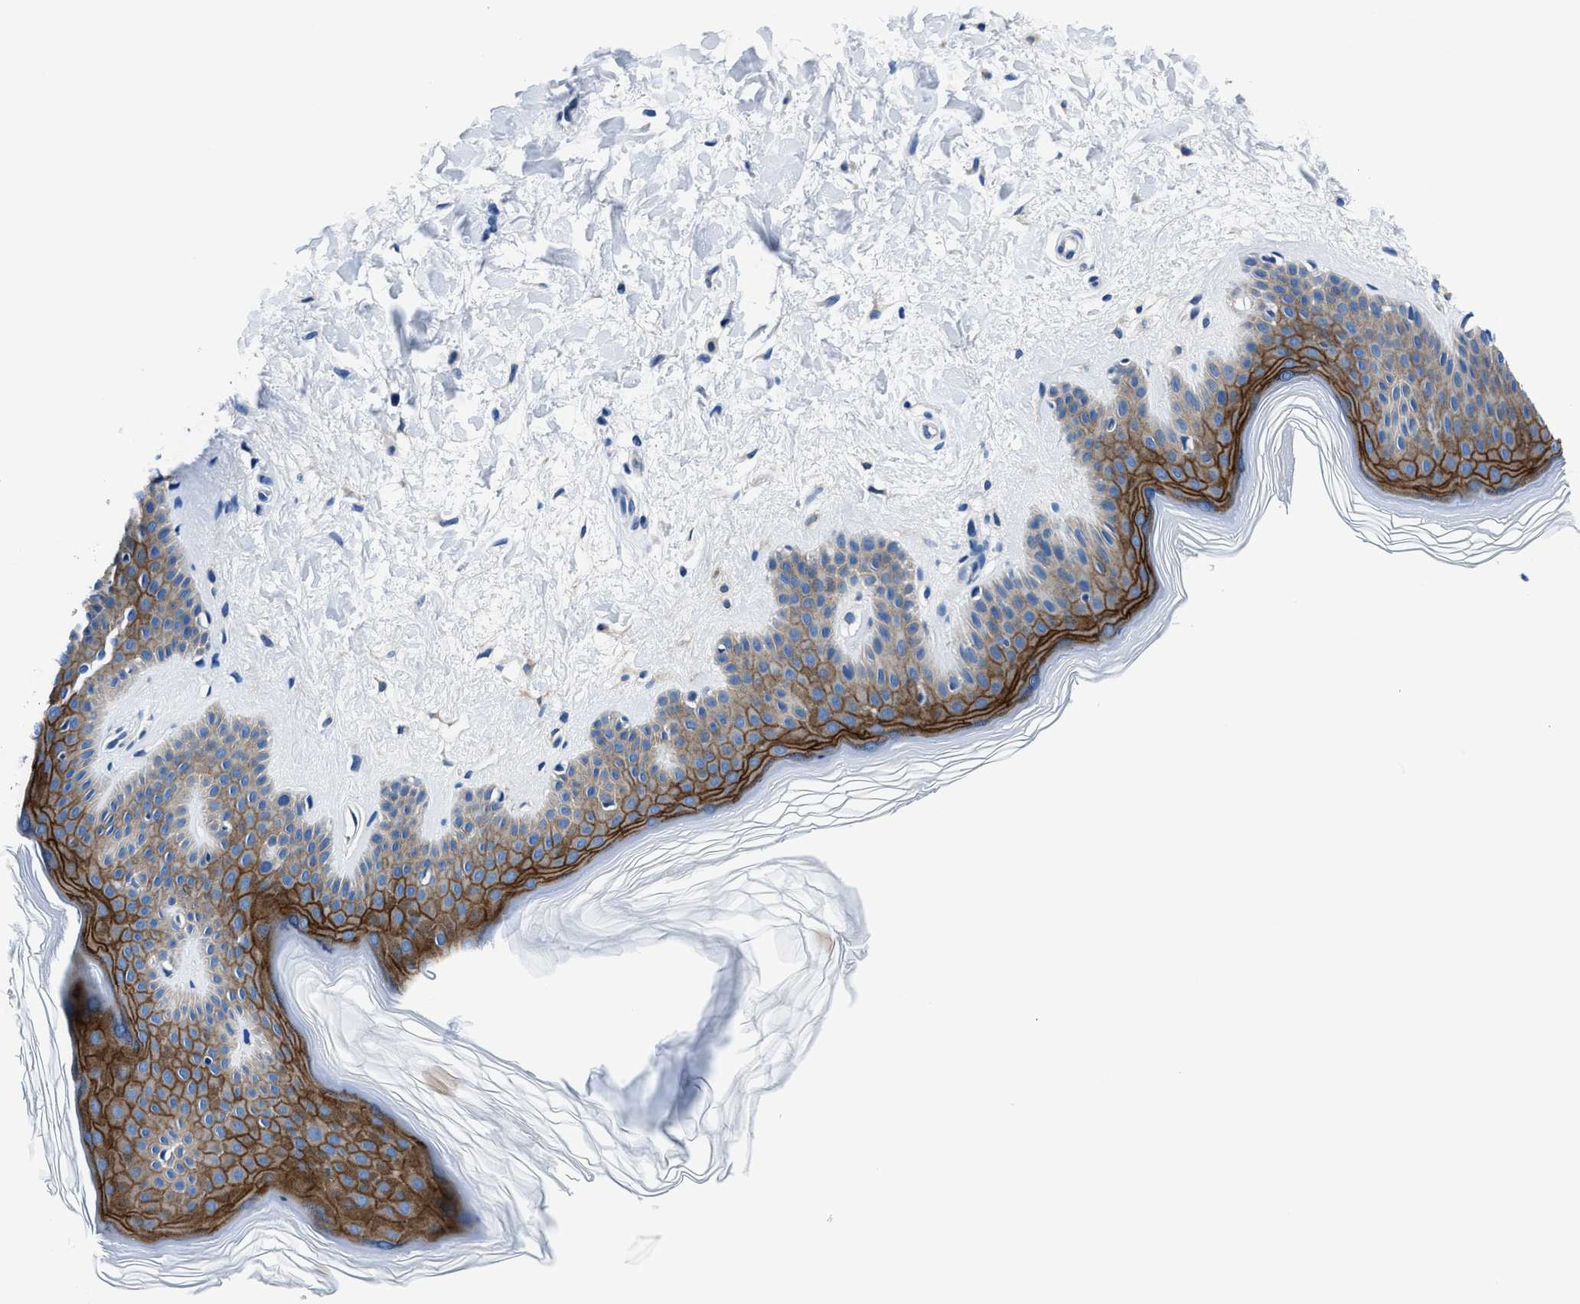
{"staining": {"intensity": "negative", "quantity": "none", "location": "none"}, "tissue": "skin", "cell_type": "Fibroblasts", "image_type": "normal", "snomed": [{"axis": "morphology", "description": "Normal tissue, NOS"}, {"axis": "morphology", "description": "Malignant melanoma, Metastatic site"}, {"axis": "topography", "description": "Skin"}], "caption": "This is an immunohistochemistry (IHC) histopathology image of unremarkable human skin. There is no expression in fibroblasts.", "gene": "LMO7", "patient": {"sex": "male", "age": 41}}